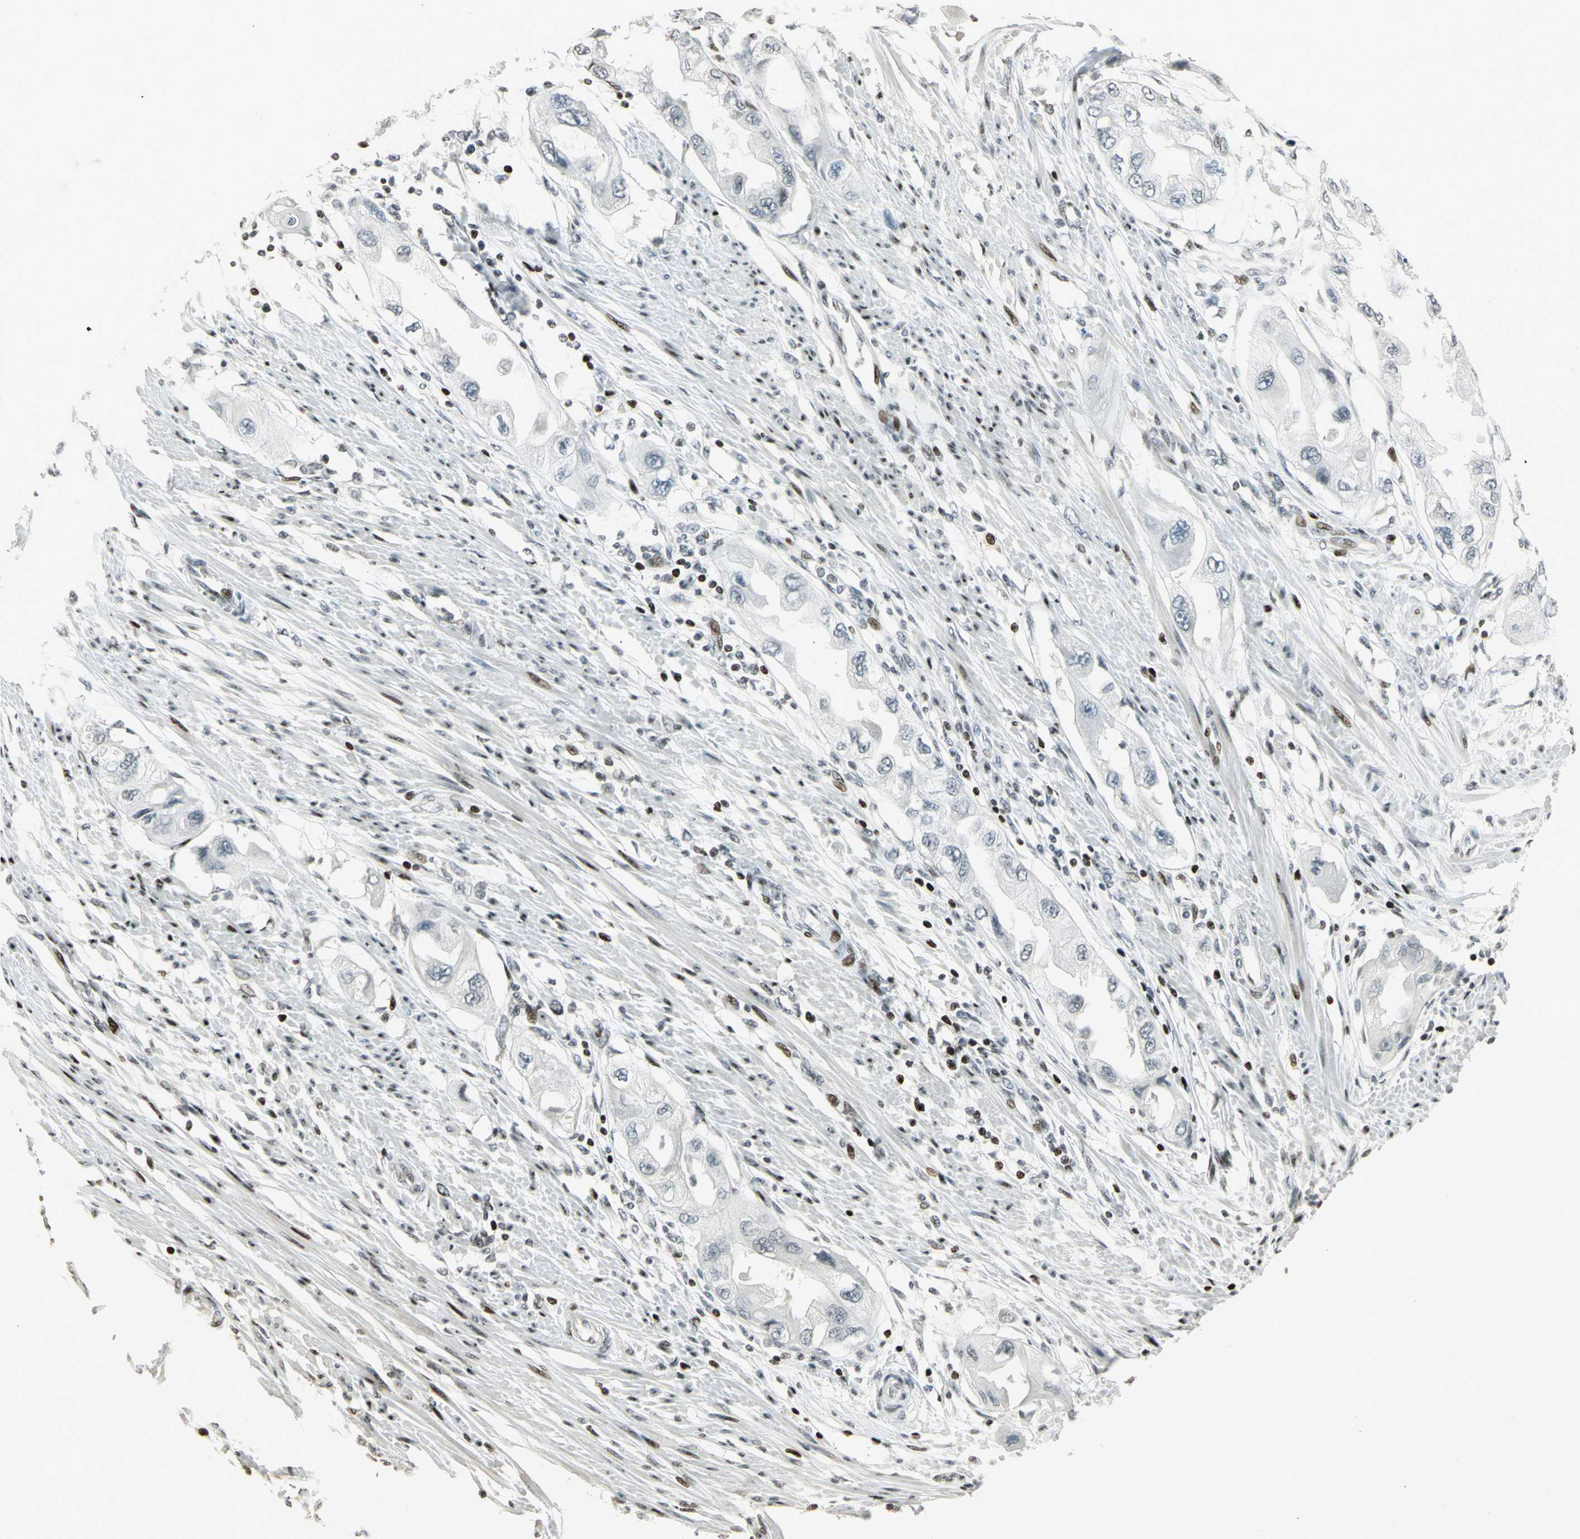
{"staining": {"intensity": "negative", "quantity": "none", "location": "none"}, "tissue": "endometrial cancer", "cell_type": "Tumor cells", "image_type": "cancer", "snomed": [{"axis": "morphology", "description": "Adenocarcinoma, NOS"}, {"axis": "topography", "description": "Endometrium"}], "caption": "An image of endometrial adenocarcinoma stained for a protein reveals no brown staining in tumor cells.", "gene": "KDM1A", "patient": {"sex": "female", "age": 67}}